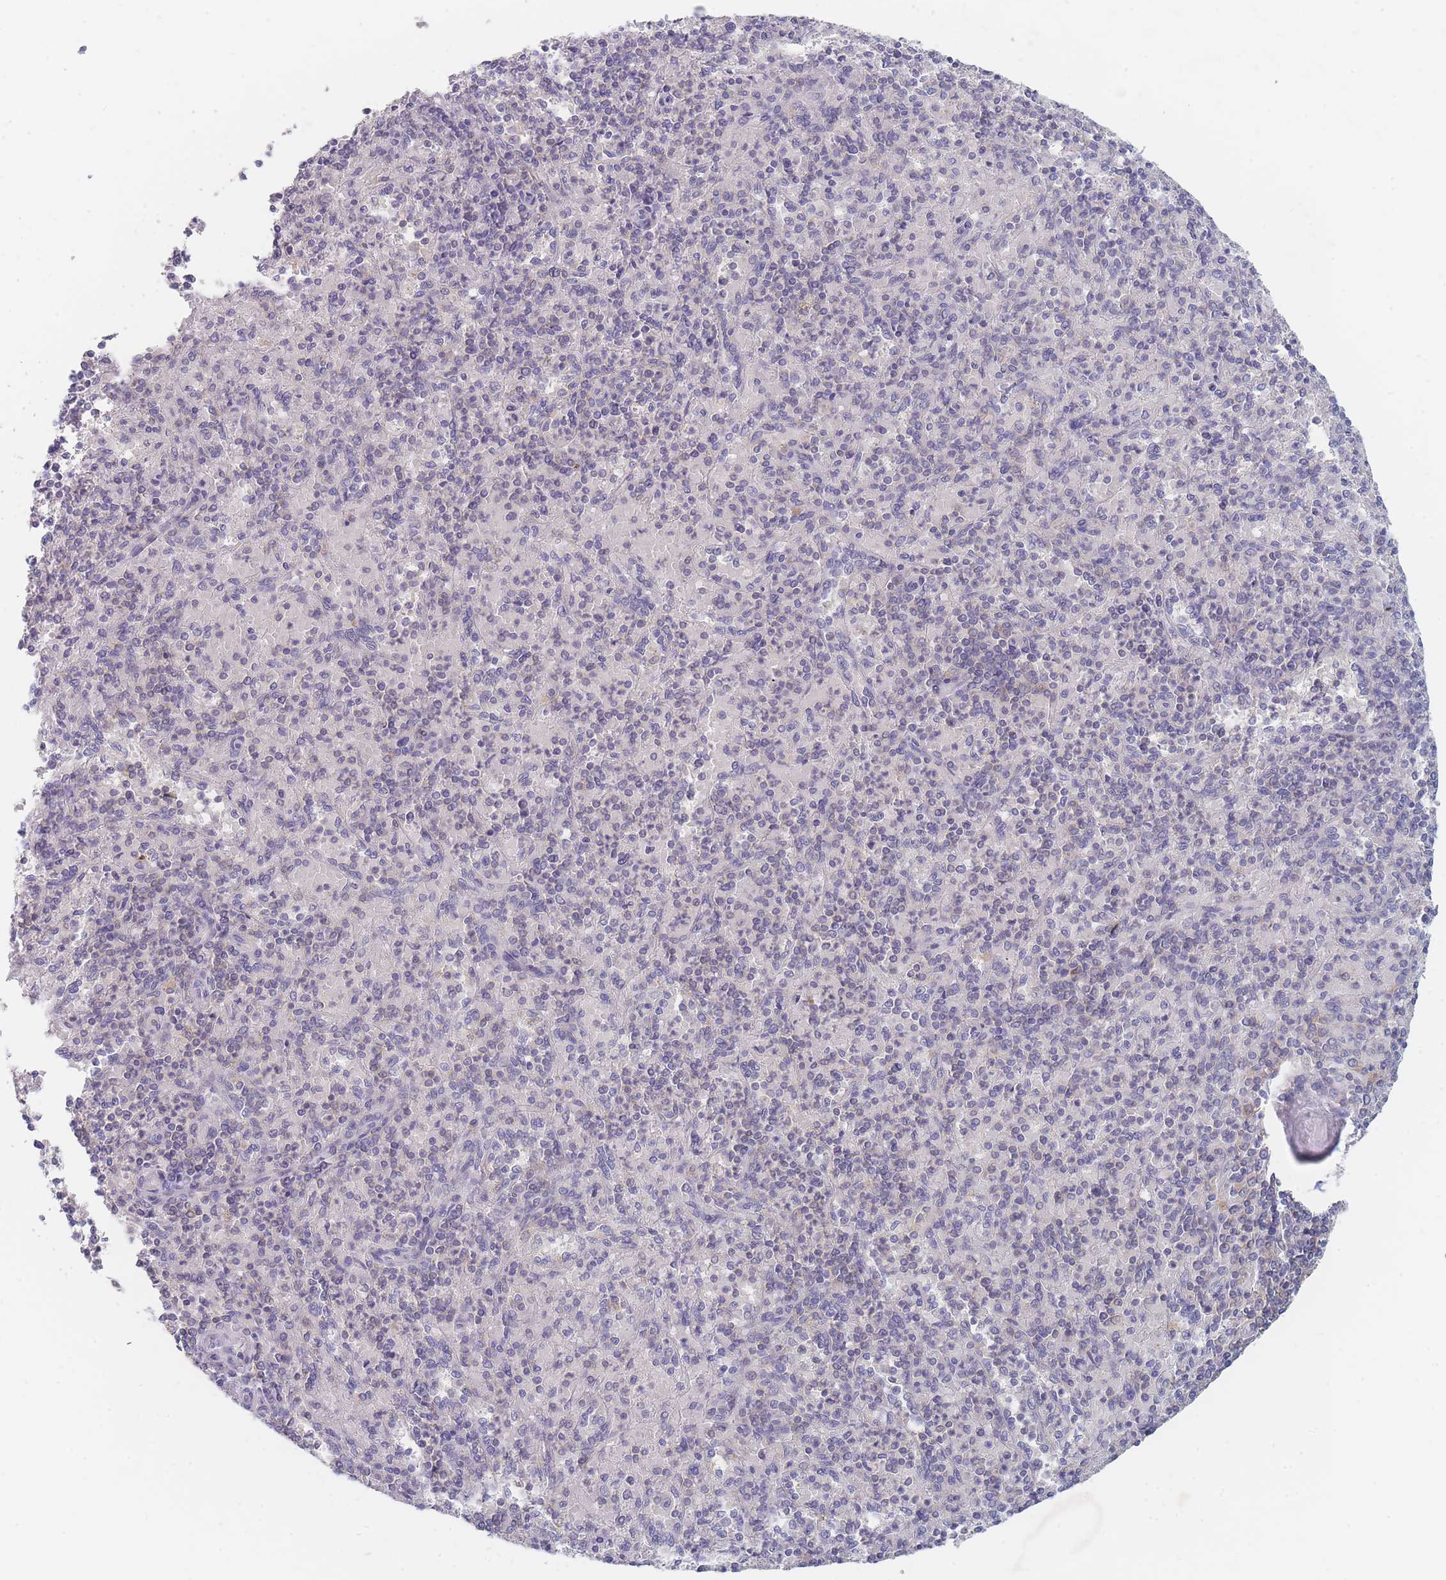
{"staining": {"intensity": "weak", "quantity": "<25%", "location": "cytoplasmic/membranous"}, "tissue": "spleen", "cell_type": "Cells in red pulp", "image_type": "normal", "snomed": [{"axis": "morphology", "description": "Normal tissue, NOS"}, {"axis": "topography", "description": "Spleen"}], "caption": "IHC histopathology image of unremarkable spleen: human spleen stained with DAB (3,3'-diaminobenzidine) reveals no significant protein expression in cells in red pulp. (DAB IHC visualized using brightfield microscopy, high magnification).", "gene": "PPP6C", "patient": {"sex": "male", "age": 82}}